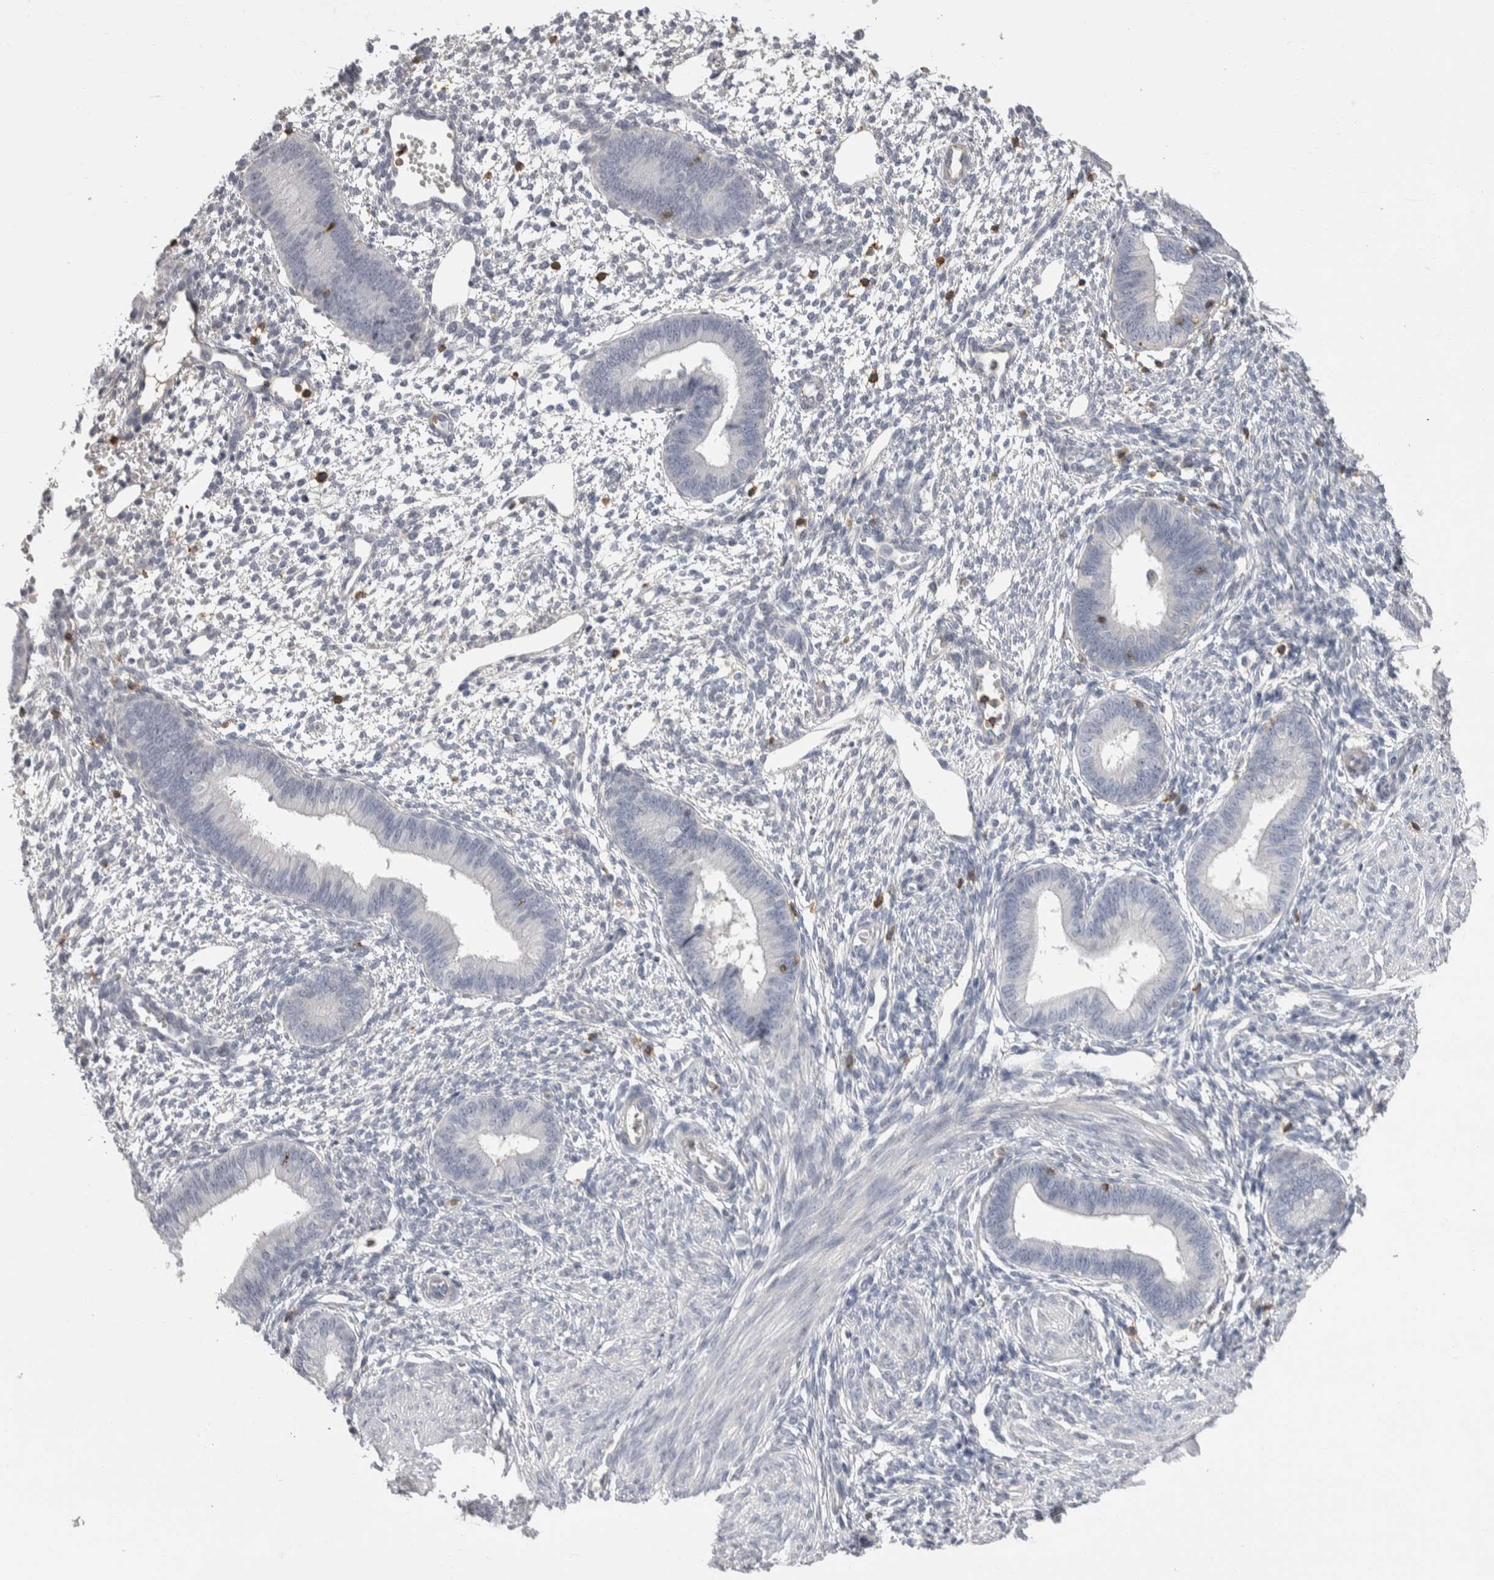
{"staining": {"intensity": "negative", "quantity": "none", "location": "none"}, "tissue": "endometrium", "cell_type": "Cells in endometrial stroma", "image_type": "normal", "snomed": [{"axis": "morphology", "description": "Normal tissue, NOS"}, {"axis": "topography", "description": "Endometrium"}], "caption": "An IHC histopathology image of normal endometrium is shown. There is no staining in cells in endometrial stroma of endometrium. Brightfield microscopy of immunohistochemistry stained with DAB (brown) and hematoxylin (blue), captured at high magnification.", "gene": "CEP295NL", "patient": {"sex": "female", "age": 46}}